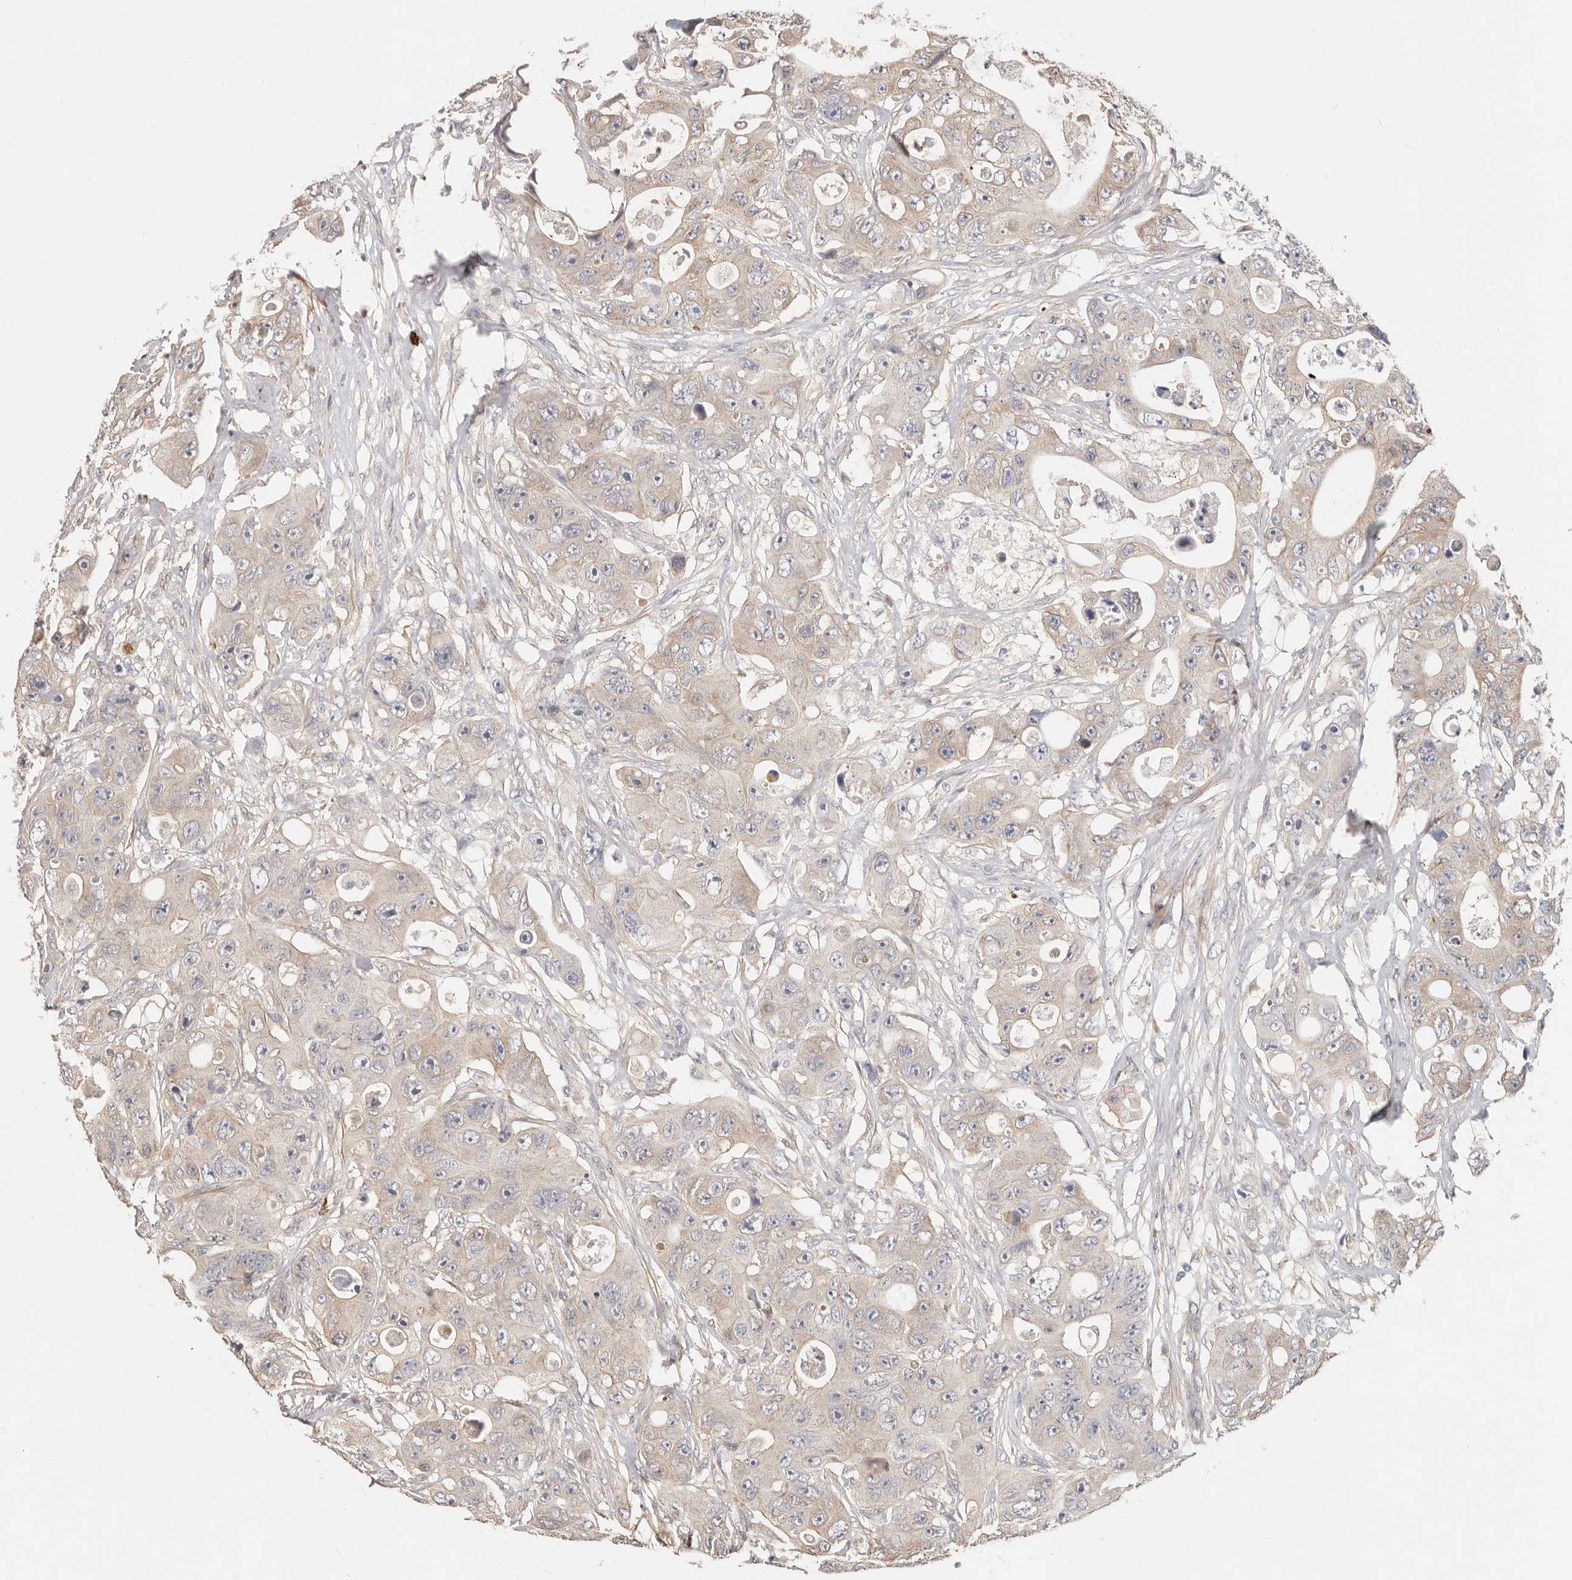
{"staining": {"intensity": "weak", "quantity": "25%-75%", "location": "cytoplasmic/membranous"}, "tissue": "colorectal cancer", "cell_type": "Tumor cells", "image_type": "cancer", "snomed": [{"axis": "morphology", "description": "Adenocarcinoma, NOS"}, {"axis": "topography", "description": "Colon"}], "caption": "Immunohistochemistry staining of adenocarcinoma (colorectal), which reveals low levels of weak cytoplasmic/membranous expression in about 25%-75% of tumor cells indicating weak cytoplasmic/membranous protein positivity. The staining was performed using DAB (brown) for protein detection and nuclei were counterstained in hematoxylin (blue).", "gene": "ZRANB1", "patient": {"sex": "female", "age": 46}}